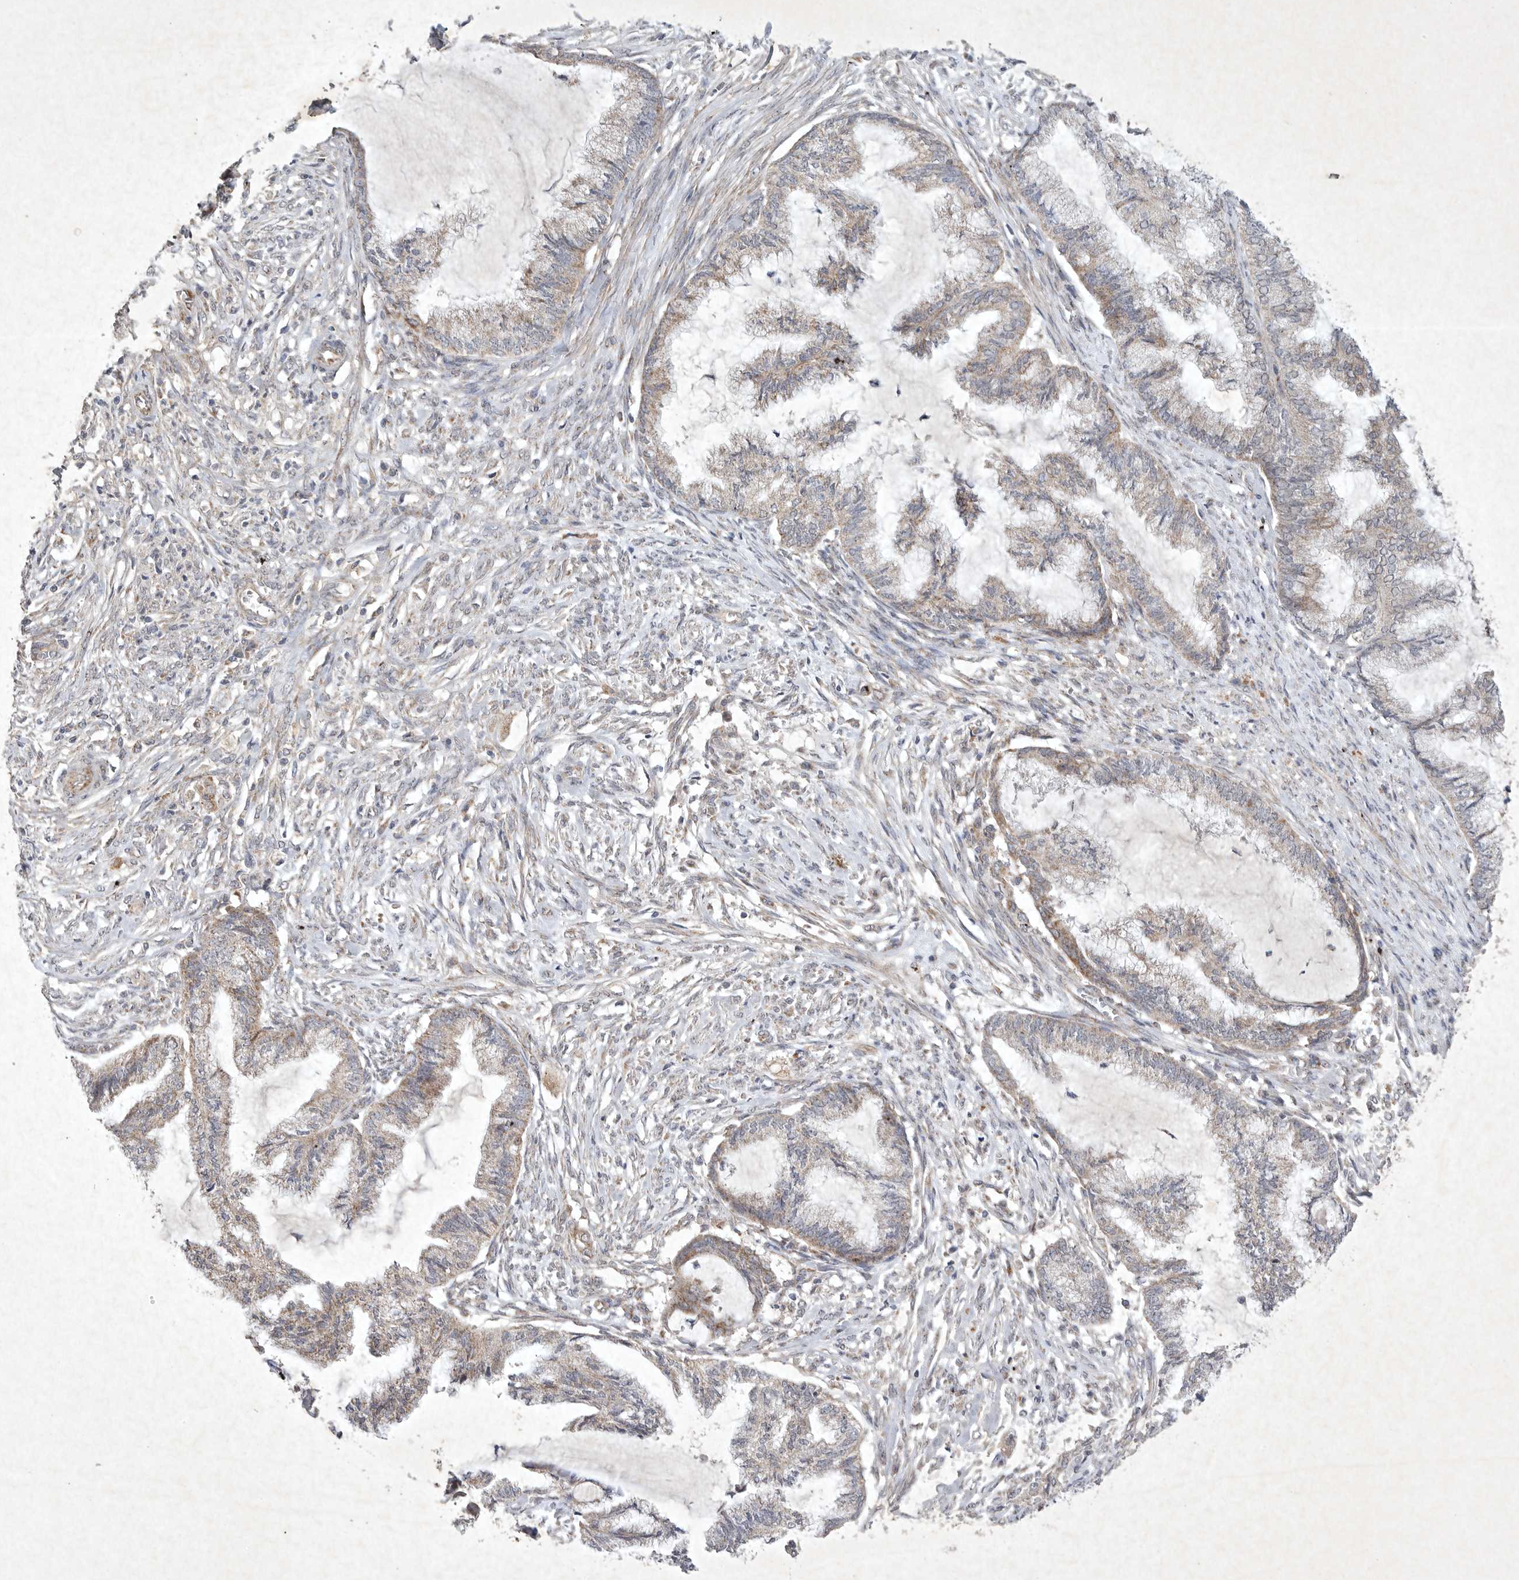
{"staining": {"intensity": "weak", "quantity": "<25%", "location": "cytoplasmic/membranous"}, "tissue": "endometrial cancer", "cell_type": "Tumor cells", "image_type": "cancer", "snomed": [{"axis": "morphology", "description": "Adenocarcinoma, NOS"}, {"axis": "topography", "description": "Endometrium"}], "caption": "Tumor cells are negative for brown protein staining in adenocarcinoma (endometrial).", "gene": "DDR1", "patient": {"sex": "female", "age": 86}}